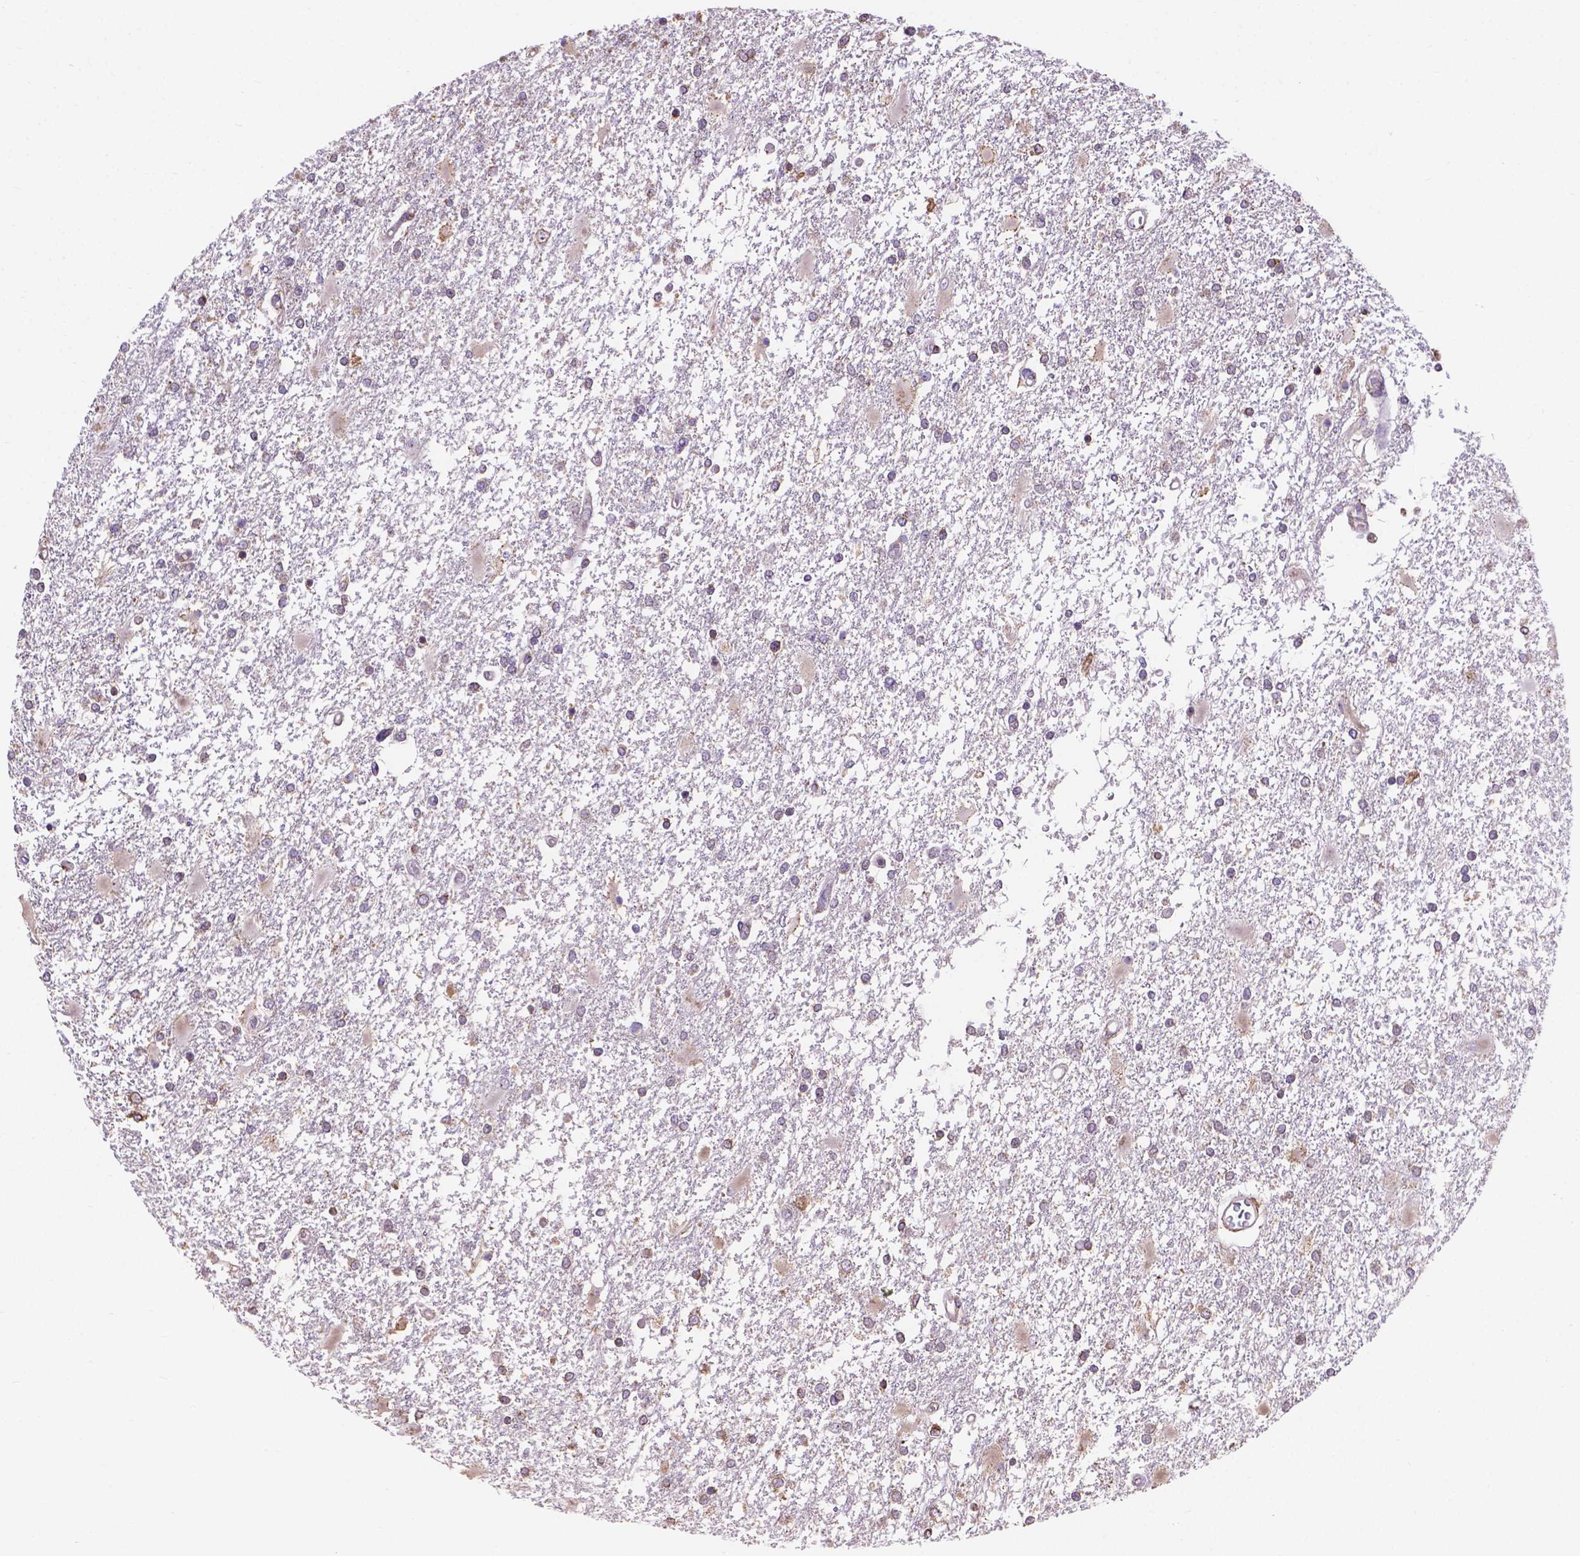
{"staining": {"intensity": "weak", "quantity": "<25%", "location": "cytoplasmic/membranous"}, "tissue": "glioma", "cell_type": "Tumor cells", "image_type": "cancer", "snomed": [{"axis": "morphology", "description": "Glioma, malignant, High grade"}, {"axis": "topography", "description": "Cerebral cortex"}], "caption": "Tumor cells show no significant staining in malignant glioma (high-grade).", "gene": "IPO11", "patient": {"sex": "male", "age": 79}}